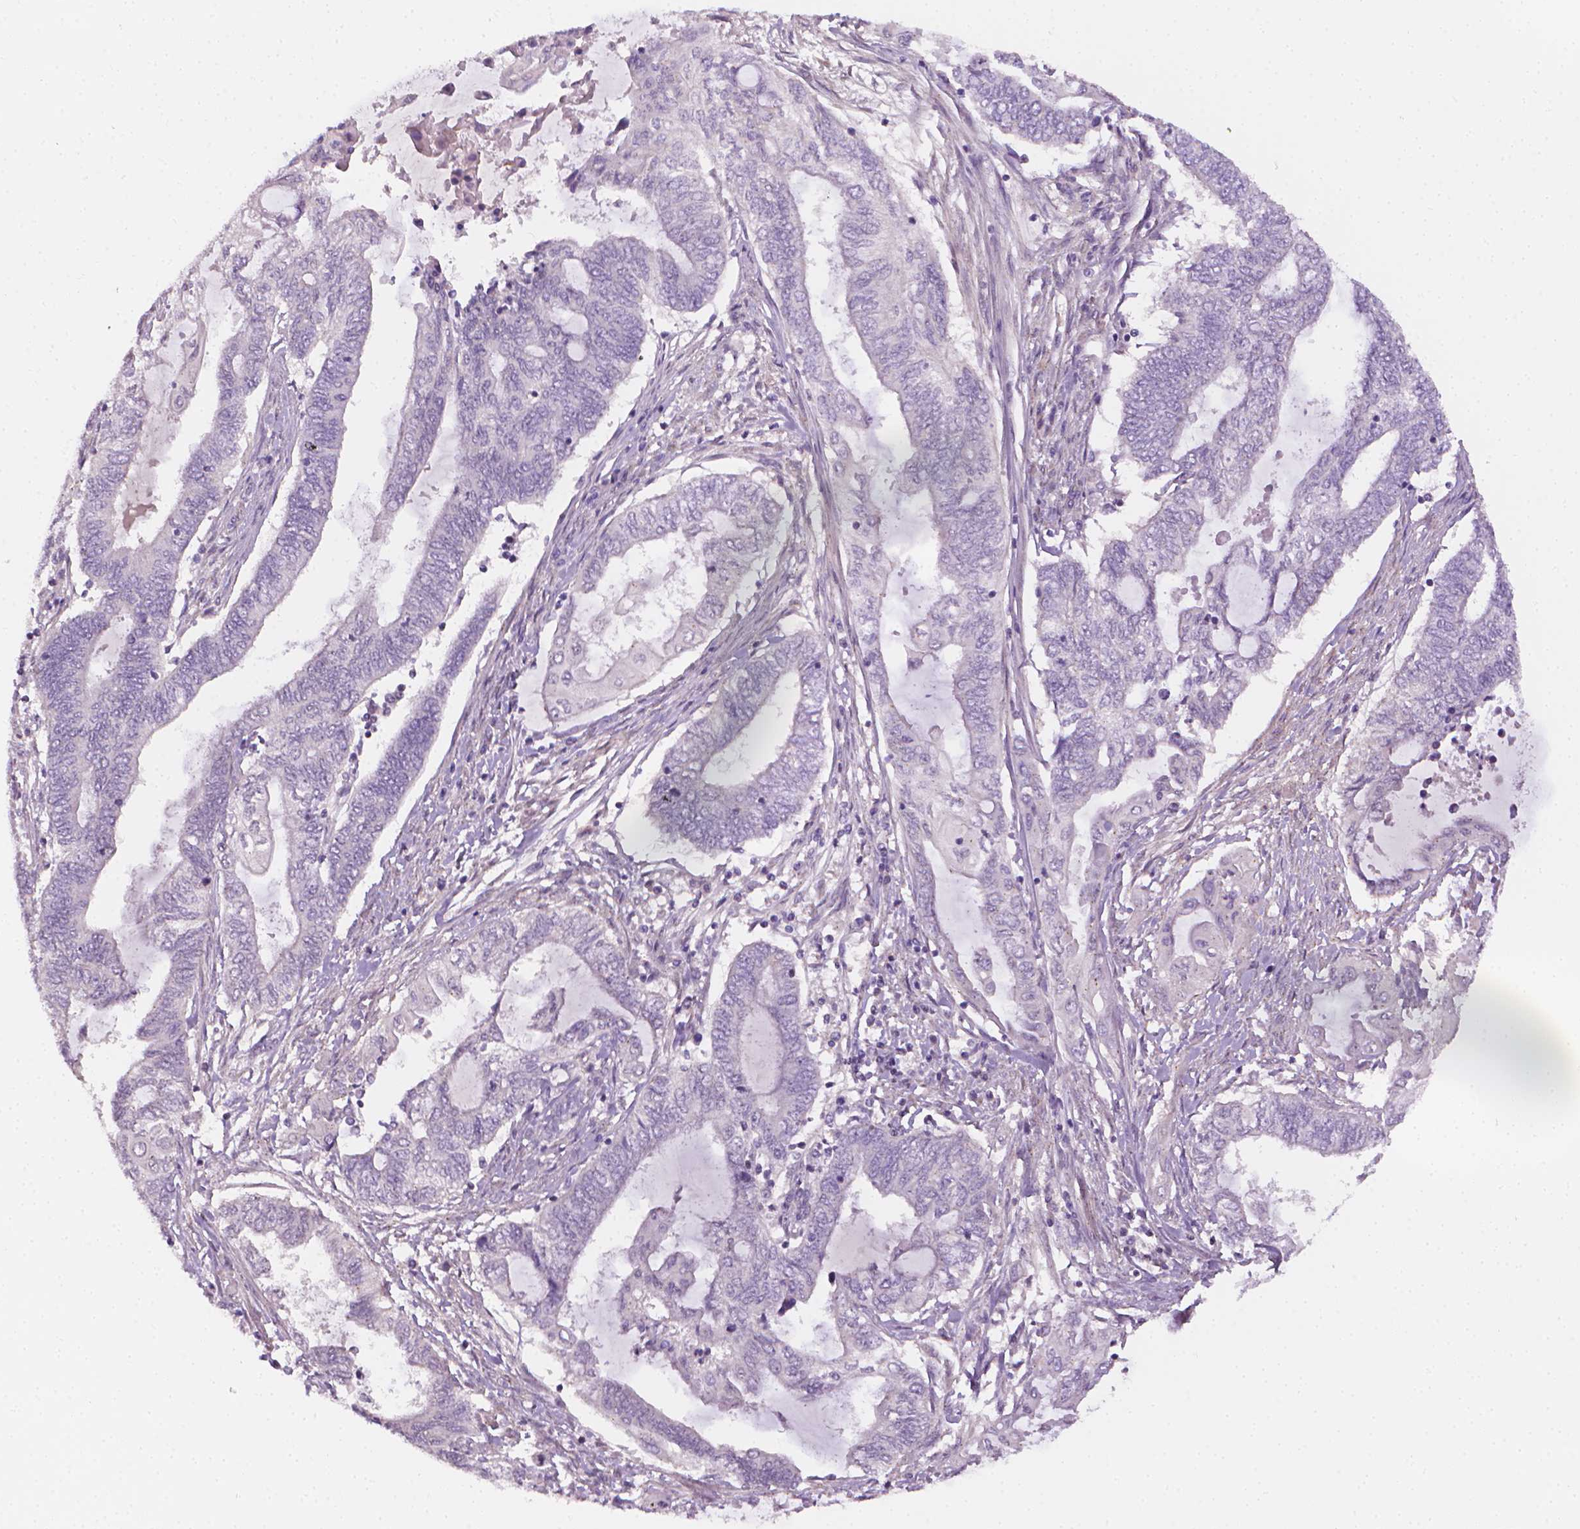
{"staining": {"intensity": "negative", "quantity": "none", "location": "none"}, "tissue": "endometrial cancer", "cell_type": "Tumor cells", "image_type": "cancer", "snomed": [{"axis": "morphology", "description": "Adenocarcinoma, NOS"}, {"axis": "topography", "description": "Uterus"}, {"axis": "topography", "description": "Endometrium"}], "caption": "Endometrial adenocarcinoma was stained to show a protein in brown. There is no significant expression in tumor cells.", "gene": "NCAN", "patient": {"sex": "female", "age": 70}}